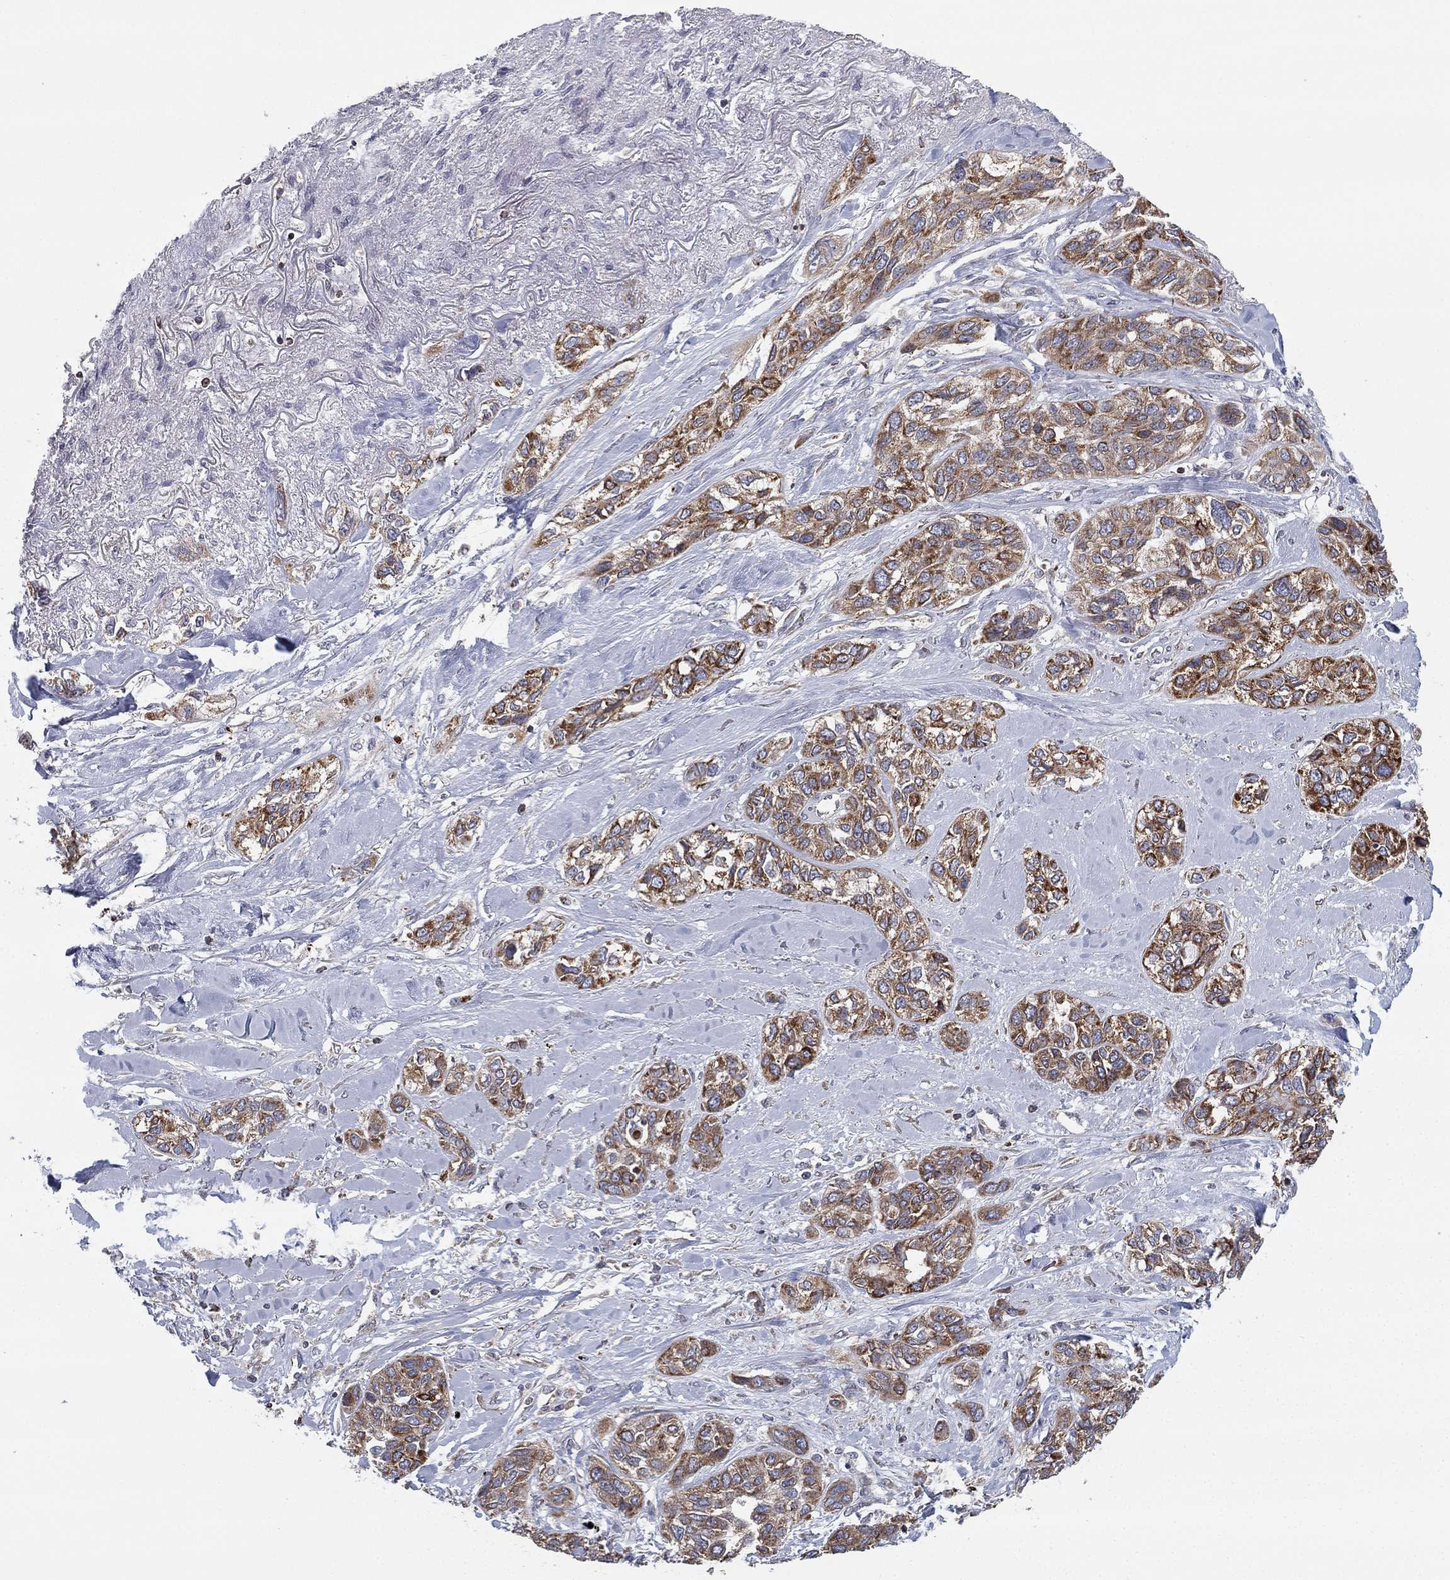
{"staining": {"intensity": "moderate", "quantity": ">75%", "location": "cytoplasmic/membranous"}, "tissue": "lung cancer", "cell_type": "Tumor cells", "image_type": "cancer", "snomed": [{"axis": "morphology", "description": "Squamous cell carcinoma, NOS"}, {"axis": "topography", "description": "Lung"}], "caption": "This is an image of immunohistochemistry (IHC) staining of lung cancer (squamous cell carcinoma), which shows moderate positivity in the cytoplasmic/membranous of tumor cells.", "gene": "CYB5B", "patient": {"sex": "female", "age": 70}}